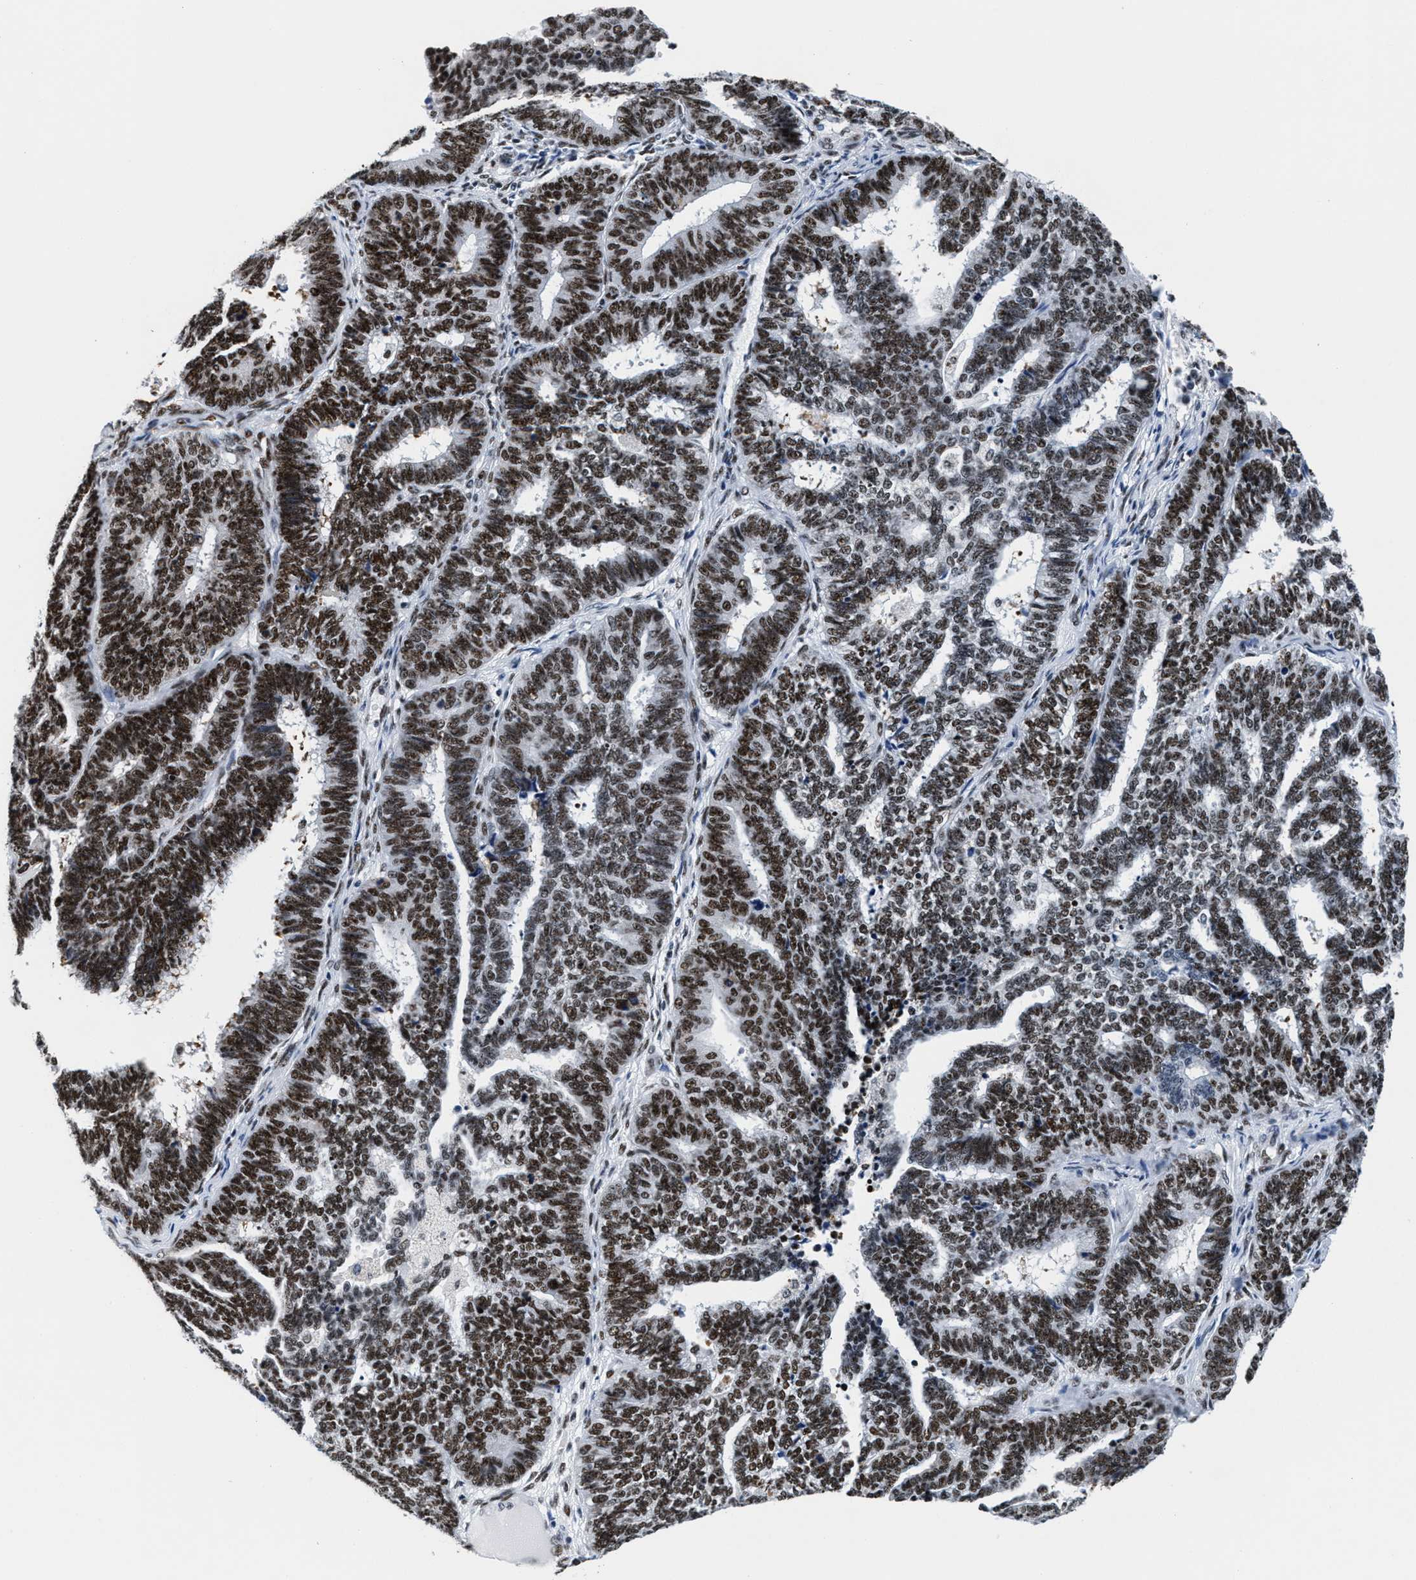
{"staining": {"intensity": "strong", "quantity": ">75%", "location": "nuclear"}, "tissue": "endometrial cancer", "cell_type": "Tumor cells", "image_type": "cancer", "snomed": [{"axis": "morphology", "description": "Adenocarcinoma, NOS"}, {"axis": "topography", "description": "Endometrium"}], "caption": "Tumor cells exhibit high levels of strong nuclear positivity in approximately >75% of cells in endometrial cancer.", "gene": "RAD50", "patient": {"sex": "female", "age": 70}}